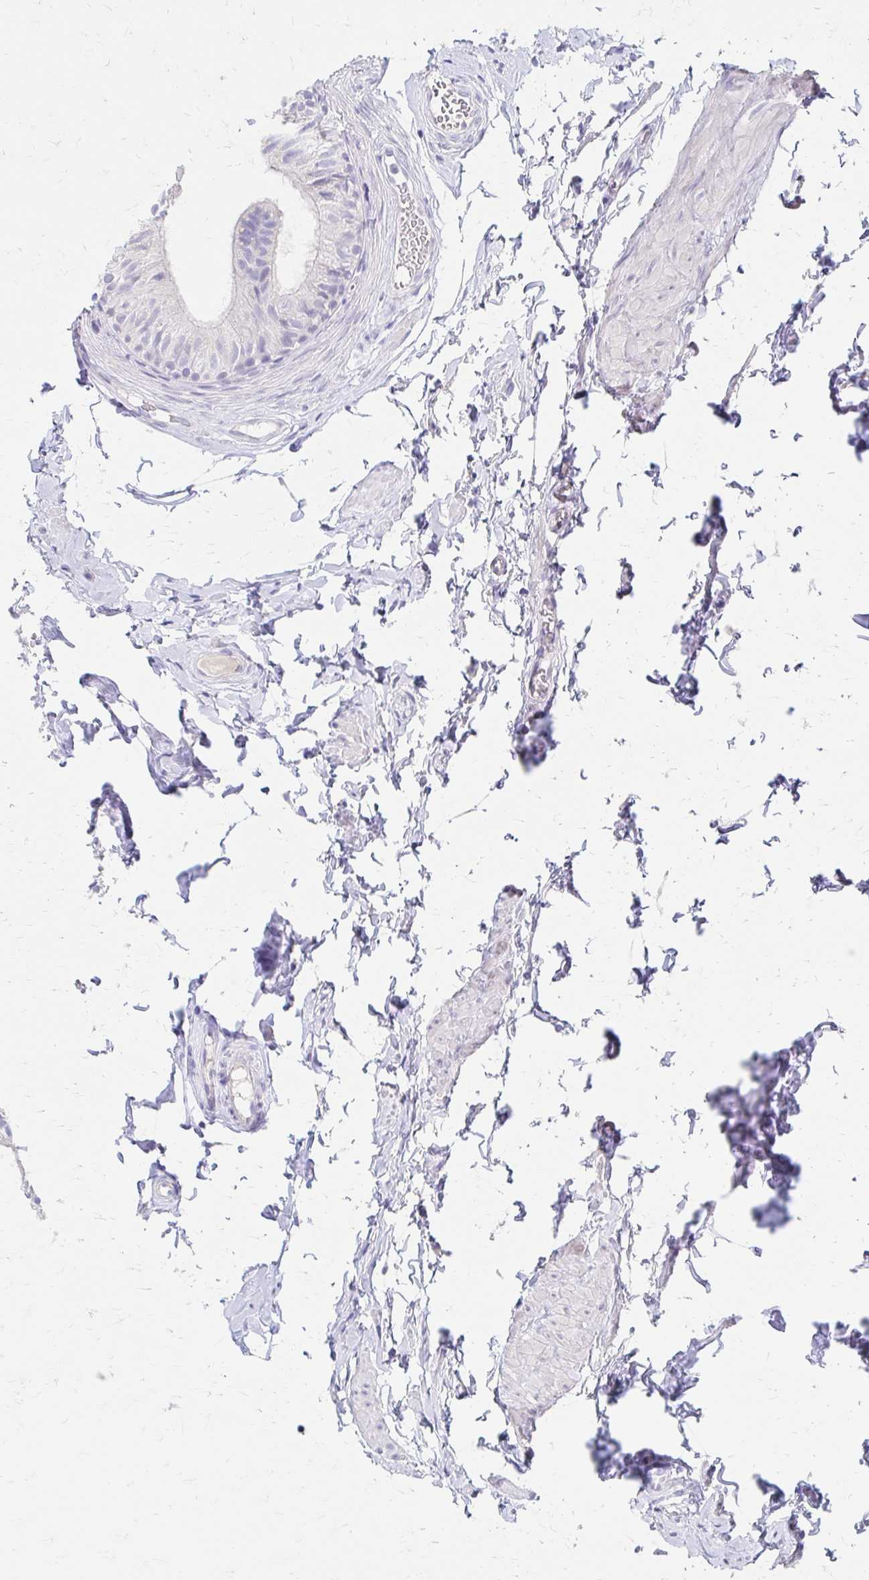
{"staining": {"intensity": "negative", "quantity": "none", "location": "none"}, "tissue": "epididymis", "cell_type": "Glandular cells", "image_type": "normal", "snomed": [{"axis": "morphology", "description": "Normal tissue, NOS"}, {"axis": "topography", "description": "Epididymis, spermatic cord, NOS"}, {"axis": "topography", "description": "Epididymis"}, {"axis": "topography", "description": "Peripheral nerve tissue"}], "caption": "DAB (3,3'-diaminobenzidine) immunohistochemical staining of unremarkable epididymis shows no significant staining in glandular cells.", "gene": "AZGP1", "patient": {"sex": "male", "age": 29}}